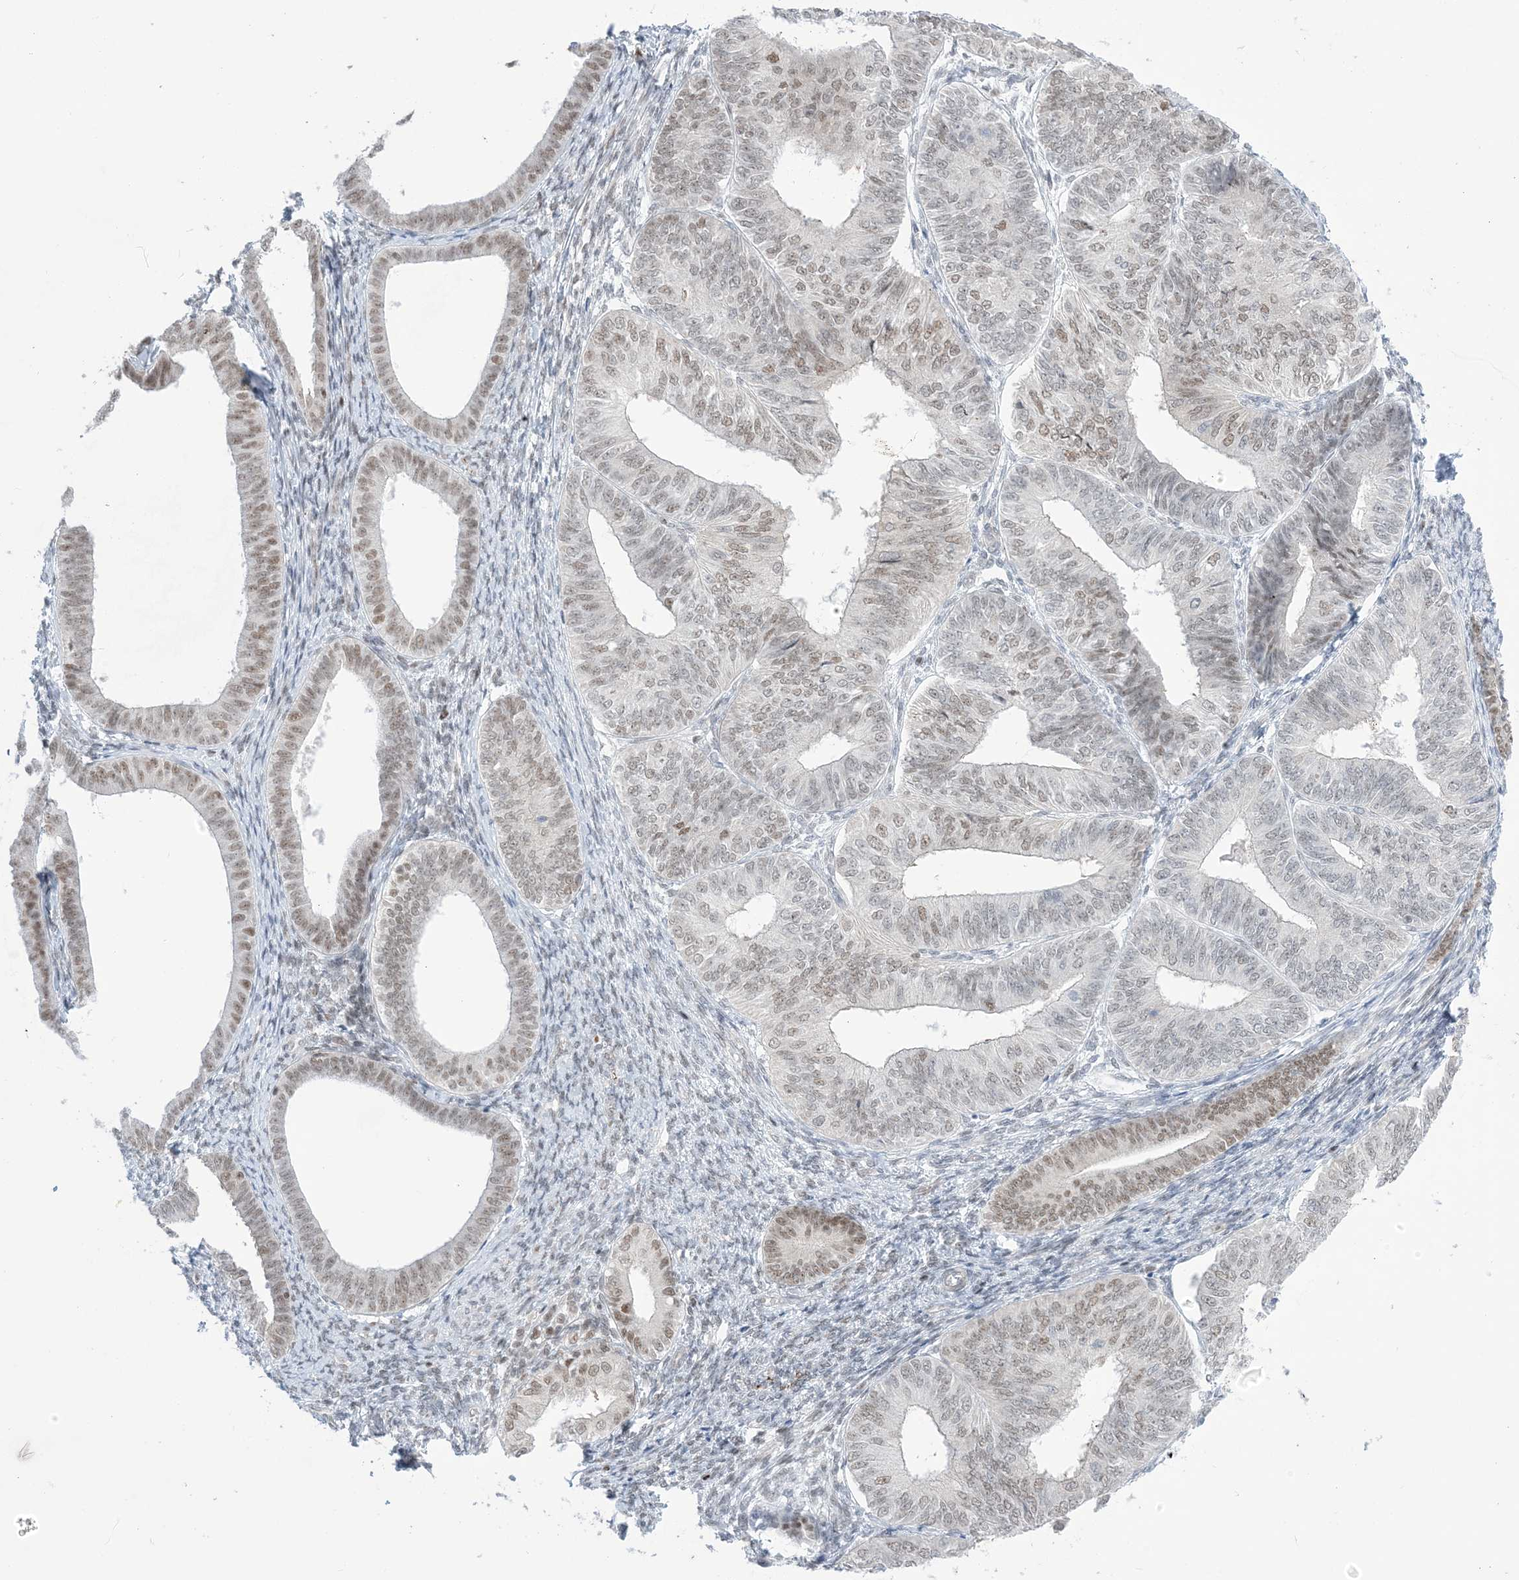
{"staining": {"intensity": "moderate", "quantity": "<25%", "location": "nuclear"}, "tissue": "endometrial cancer", "cell_type": "Tumor cells", "image_type": "cancer", "snomed": [{"axis": "morphology", "description": "Adenocarcinoma, NOS"}, {"axis": "topography", "description": "Endometrium"}], "caption": "Protein analysis of adenocarcinoma (endometrial) tissue demonstrates moderate nuclear staining in approximately <25% of tumor cells.", "gene": "TFPT", "patient": {"sex": "female", "age": 58}}